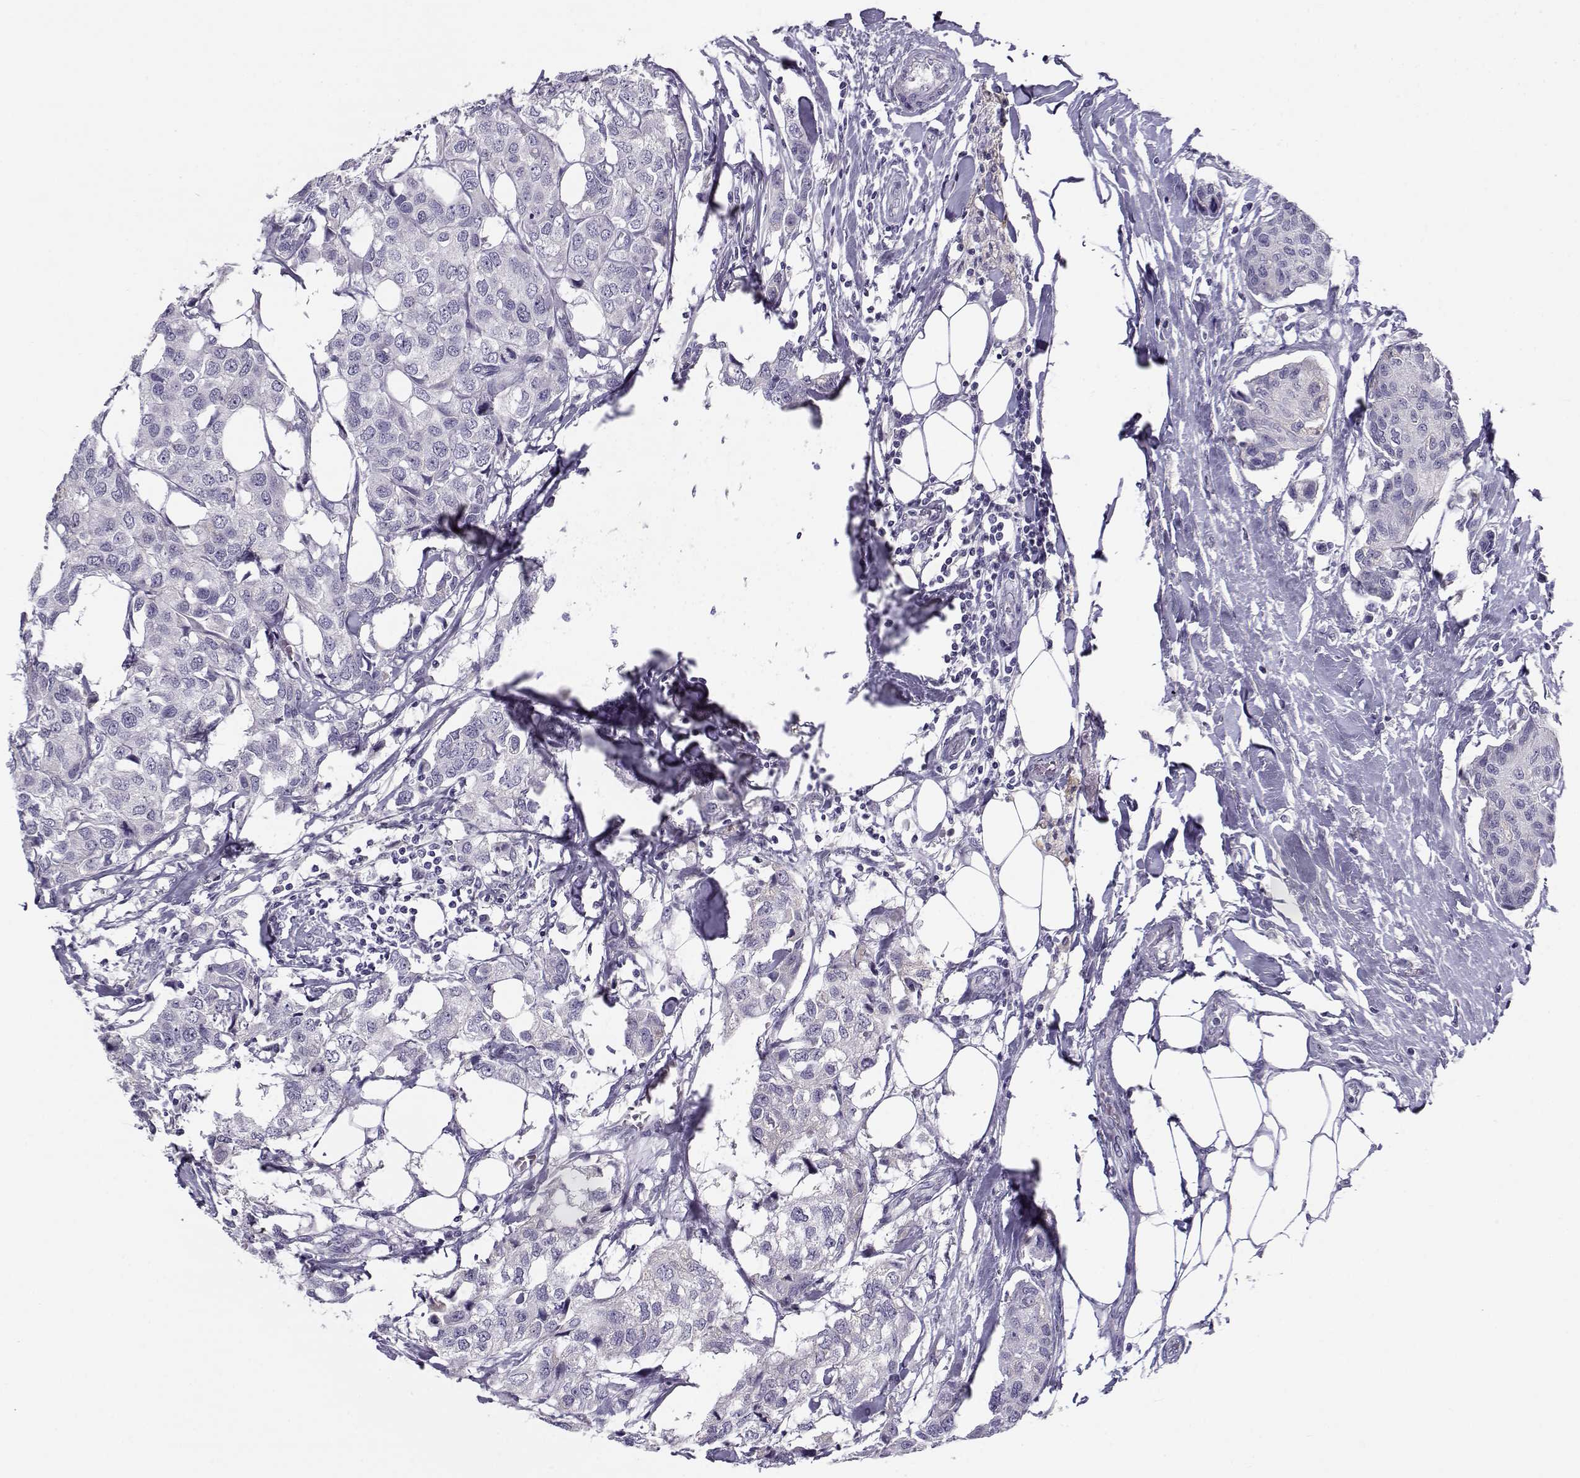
{"staining": {"intensity": "negative", "quantity": "none", "location": "none"}, "tissue": "breast cancer", "cell_type": "Tumor cells", "image_type": "cancer", "snomed": [{"axis": "morphology", "description": "Duct carcinoma"}, {"axis": "topography", "description": "Breast"}], "caption": "An image of human breast cancer (invasive ductal carcinoma) is negative for staining in tumor cells.", "gene": "CFAP77", "patient": {"sex": "female", "age": 80}}